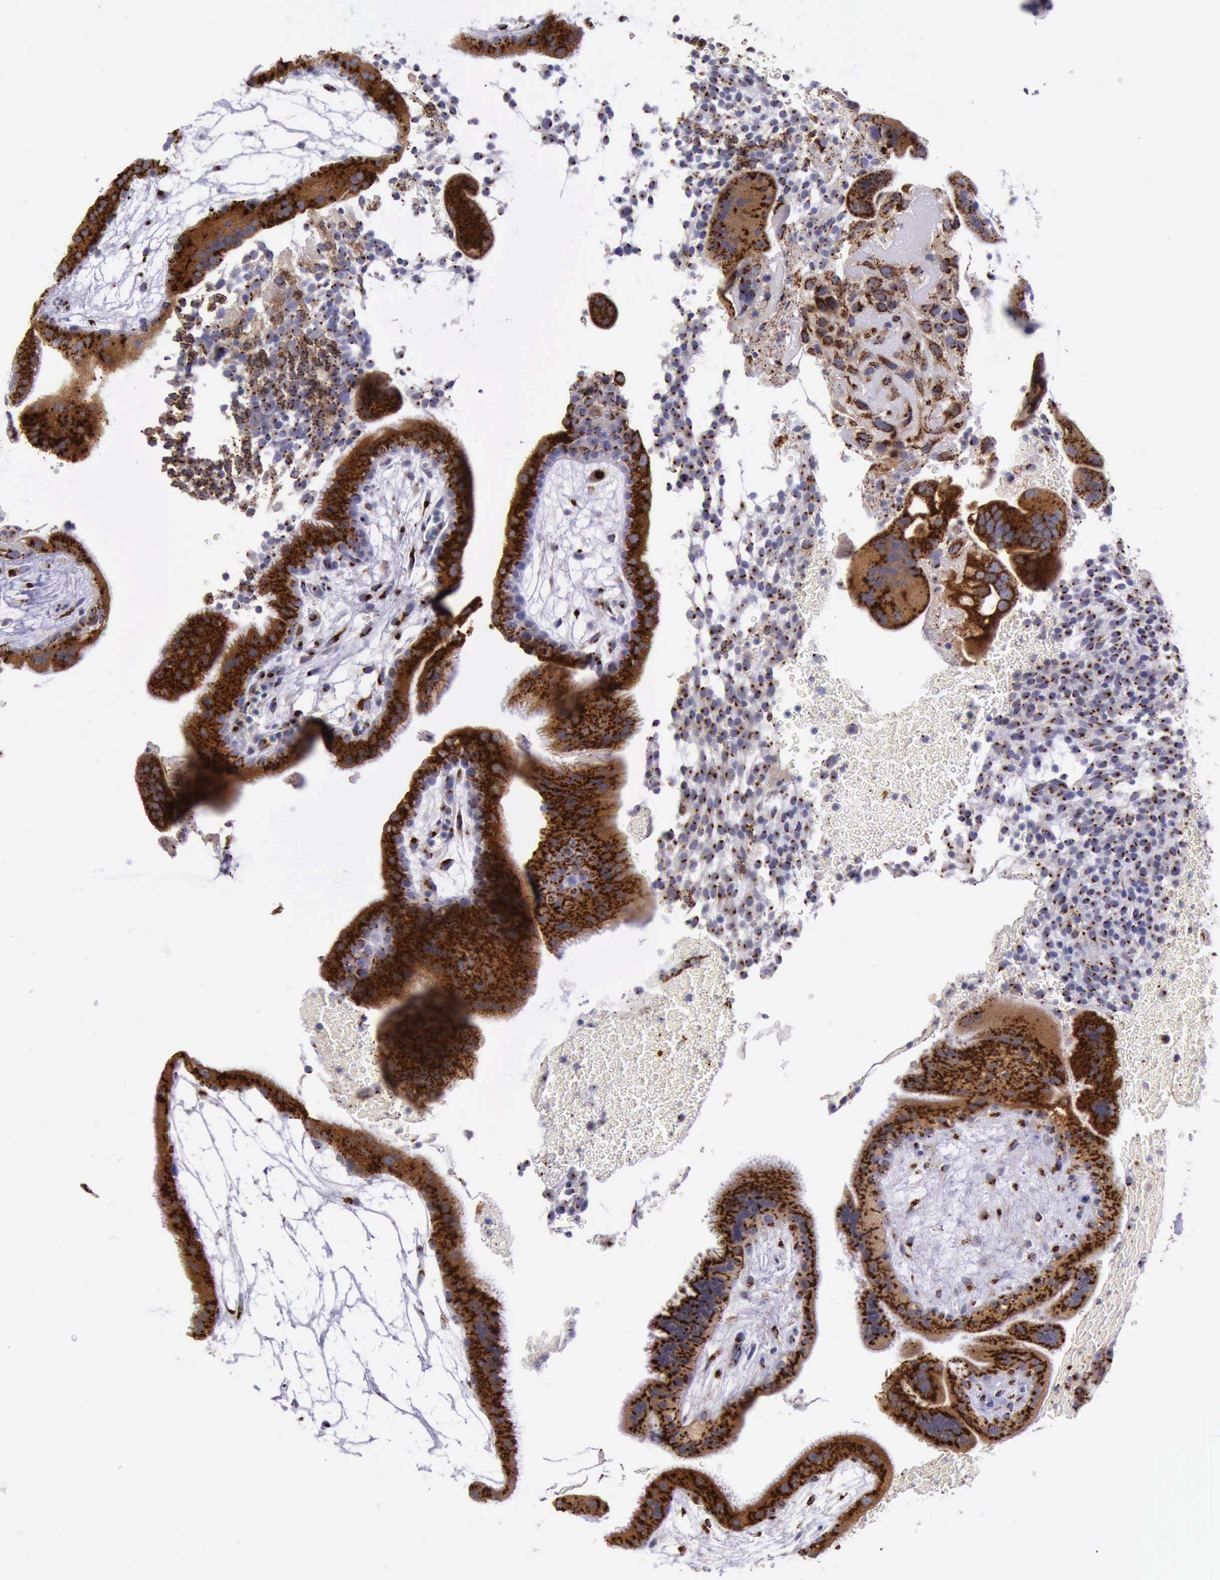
{"staining": {"intensity": "strong", "quantity": ">75%", "location": "cytoplasmic/membranous"}, "tissue": "placenta", "cell_type": "Decidual cells", "image_type": "normal", "snomed": [{"axis": "morphology", "description": "Normal tissue, NOS"}, {"axis": "topography", "description": "Placenta"}], "caption": "This is a photomicrograph of IHC staining of normal placenta, which shows strong expression in the cytoplasmic/membranous of decidual cells.", "gene": "GOLGA5", "patient": {"sex": "female", "age": 19}}